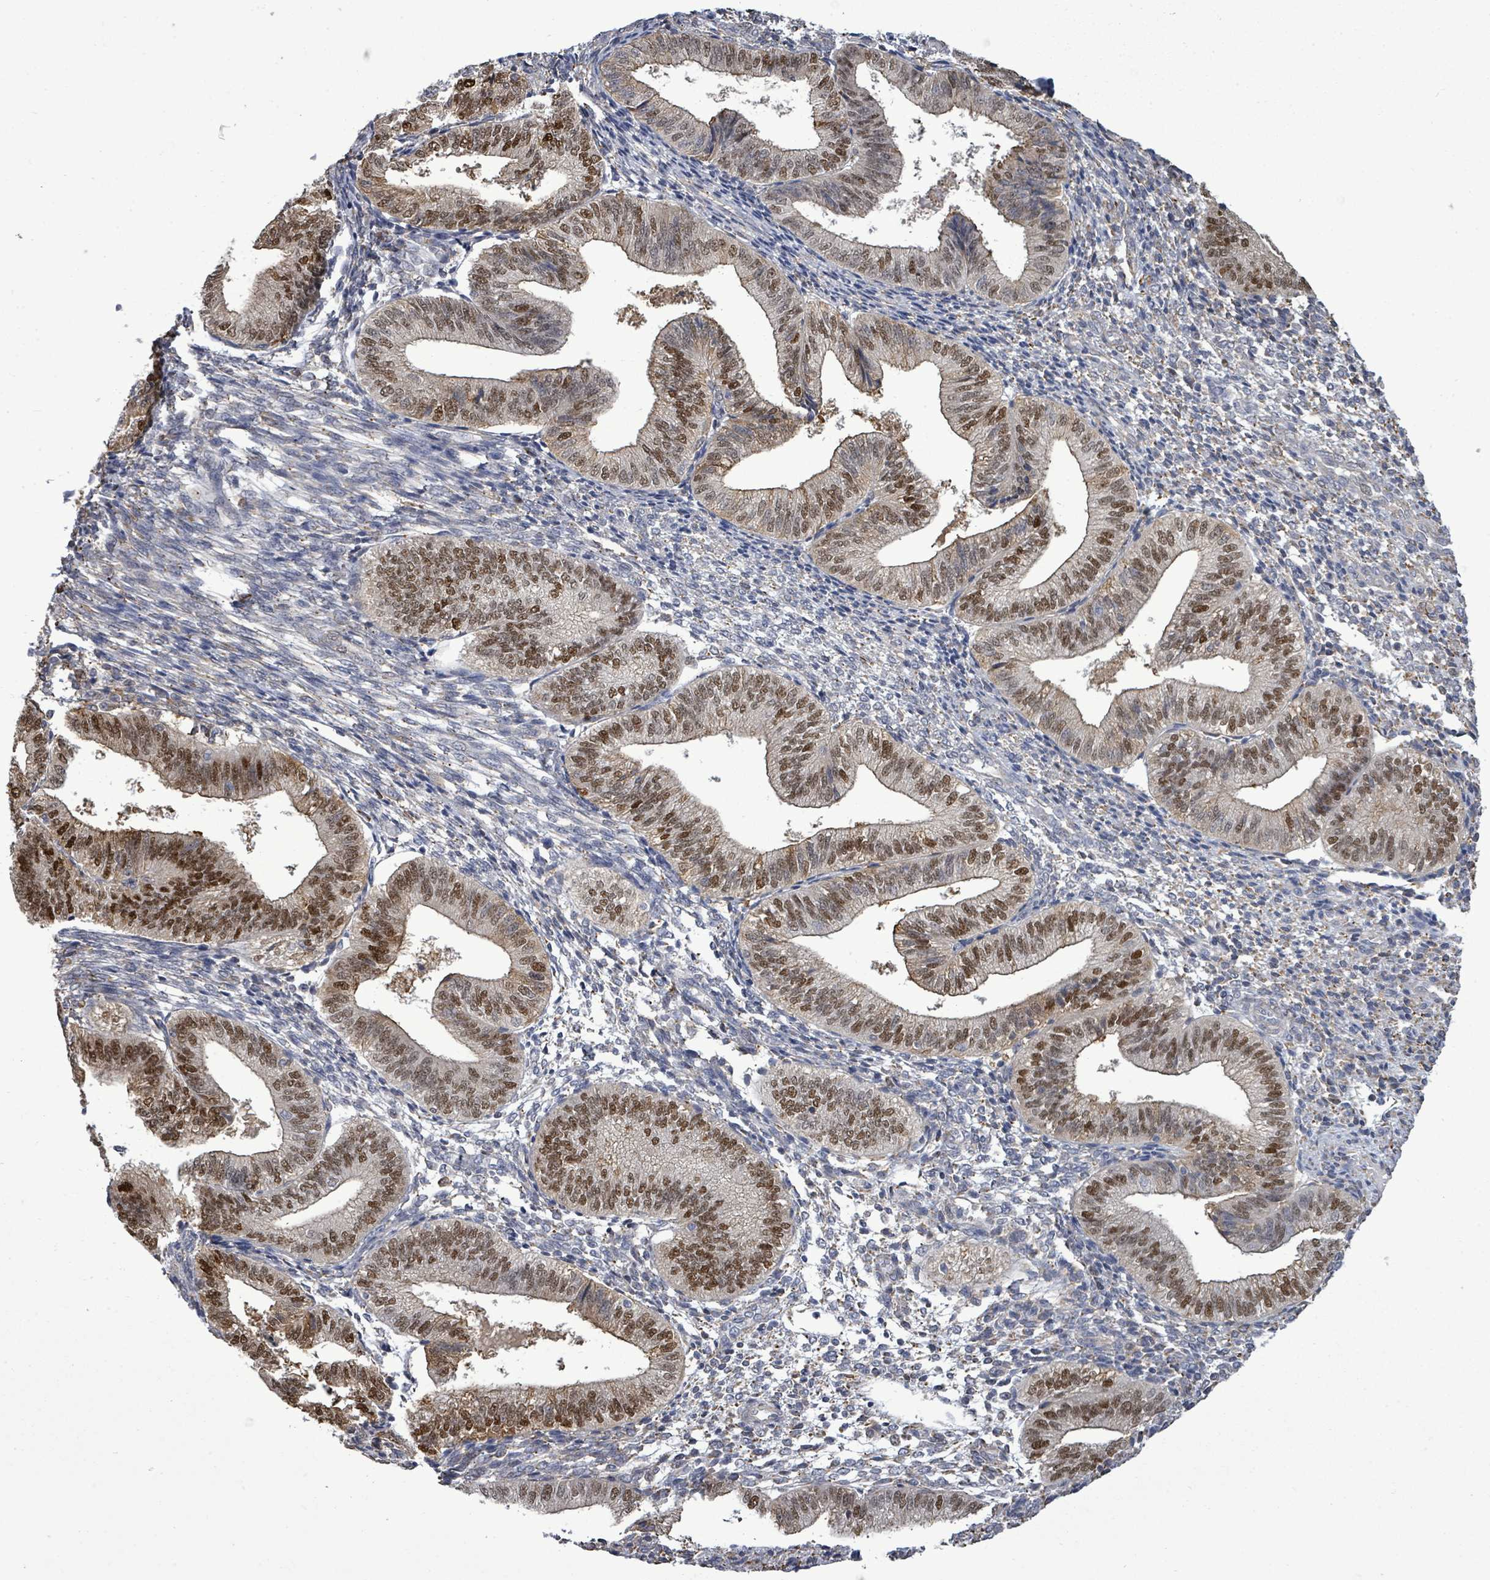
{"staining": {"intensity": "negative", "quantity": "none", "location": "none"}, "tissue": "endometrium", "cell_type": "Cells in endometrial stroma", "image_type": "normal", "snomed": [{"axis": "morphology", "description": "Normal tissue, NOS"}, {"axis": "topography", "description": "Endometrium"}], "caption": "An IHC histopathology image of unremarkable endometrium is shown. There is no staining in cells in endometrial stroma of endometrium.", "gene": "PAPSS1", "patient": {"sex": "female", "age": 34}}